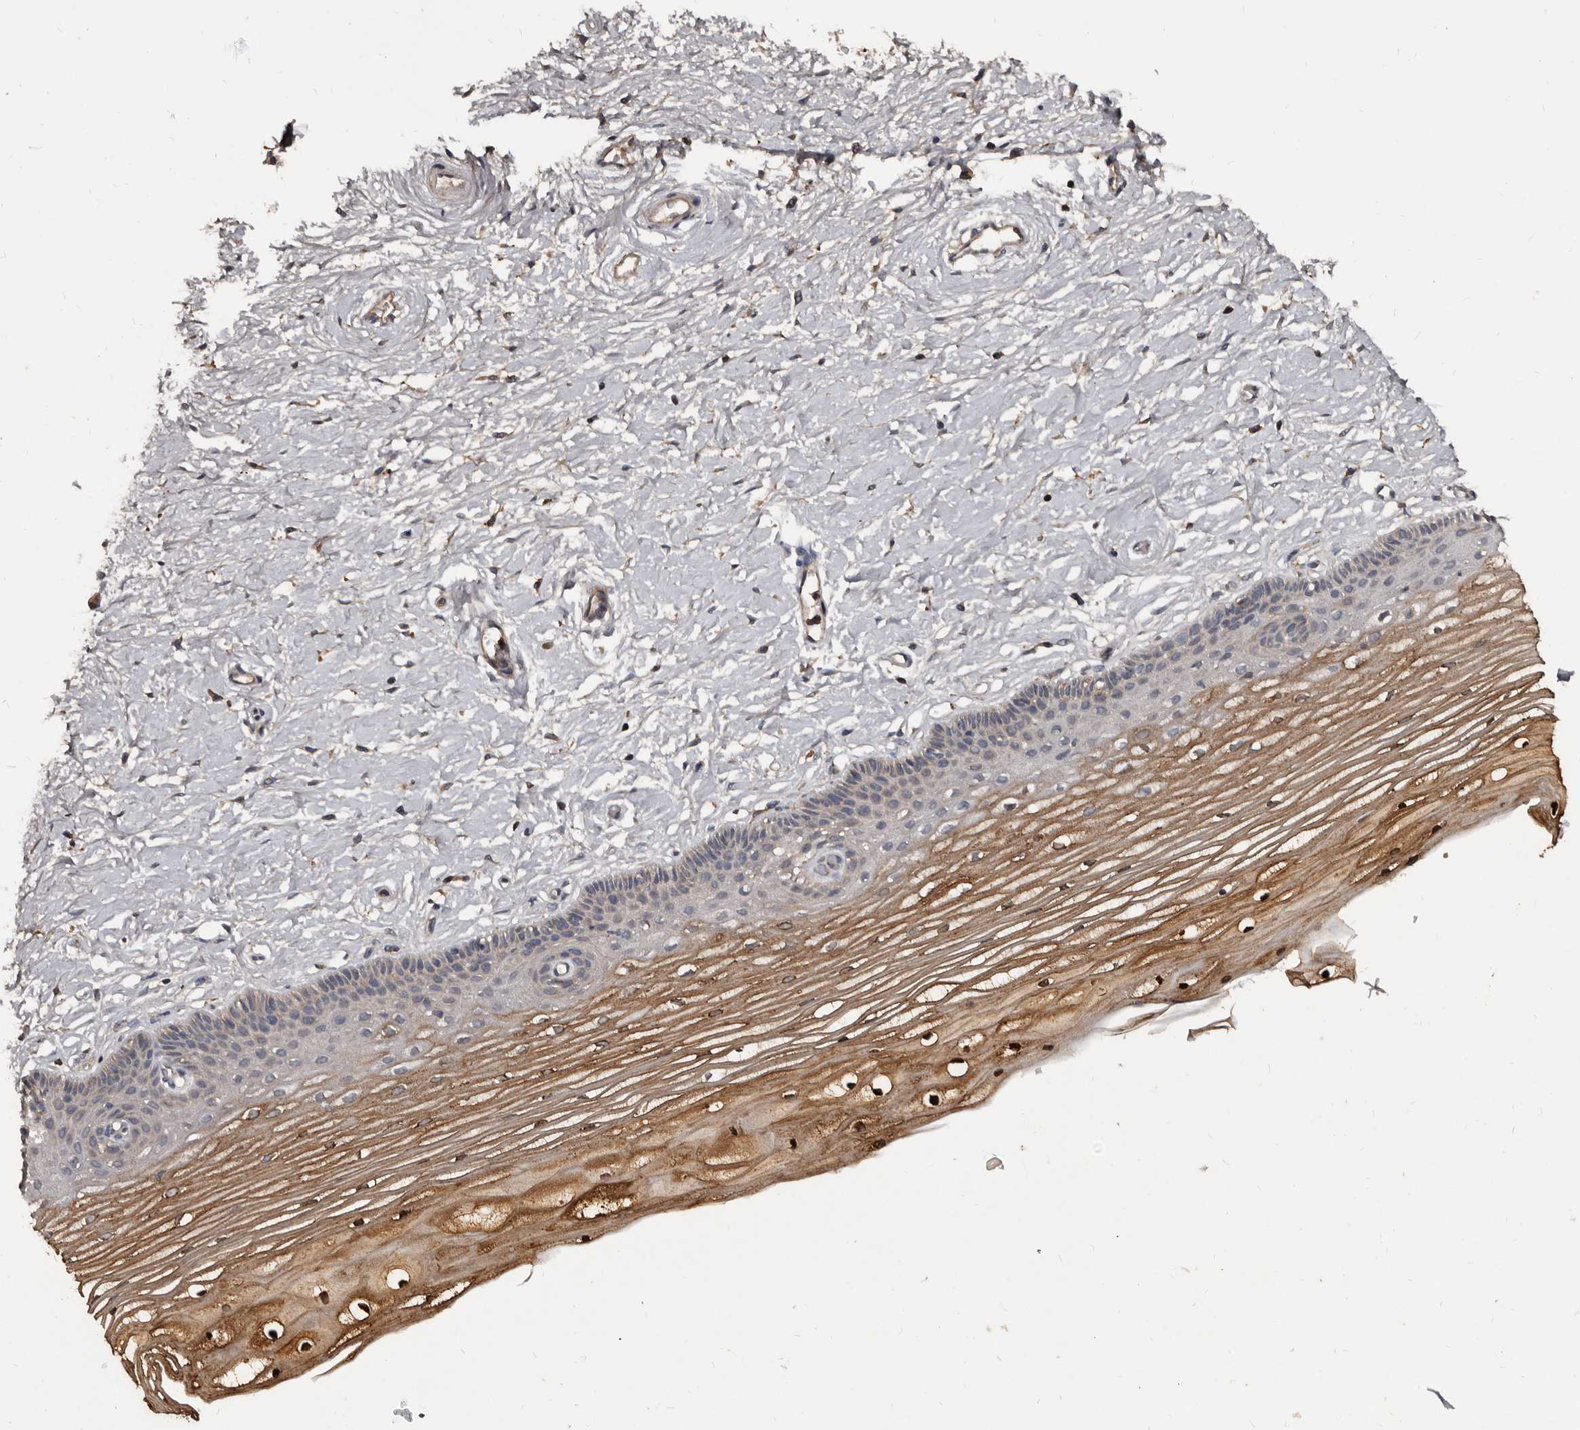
{"staining": {"intensity": "moderate", "quantity": "<25%", "location": "cytoplasmic/membranous"}, "tissue": "vagina", "cell_type": "Squamous epithelial cells", "image_type": "normal", "snomed": [{"axis": "morphology", "description": "Normal tissue, NOS"}, {"axis": "topography", "description": "Vagina"}, {"axis": "topography", "description": "Cervix"}], "caption": "Normal vagina displays moderate cytoplasmic/membranous positivity in about <25% of squamous epithelial cells.", "gene": "GREB1", "patient": {"sex": "female", "age": 40}}